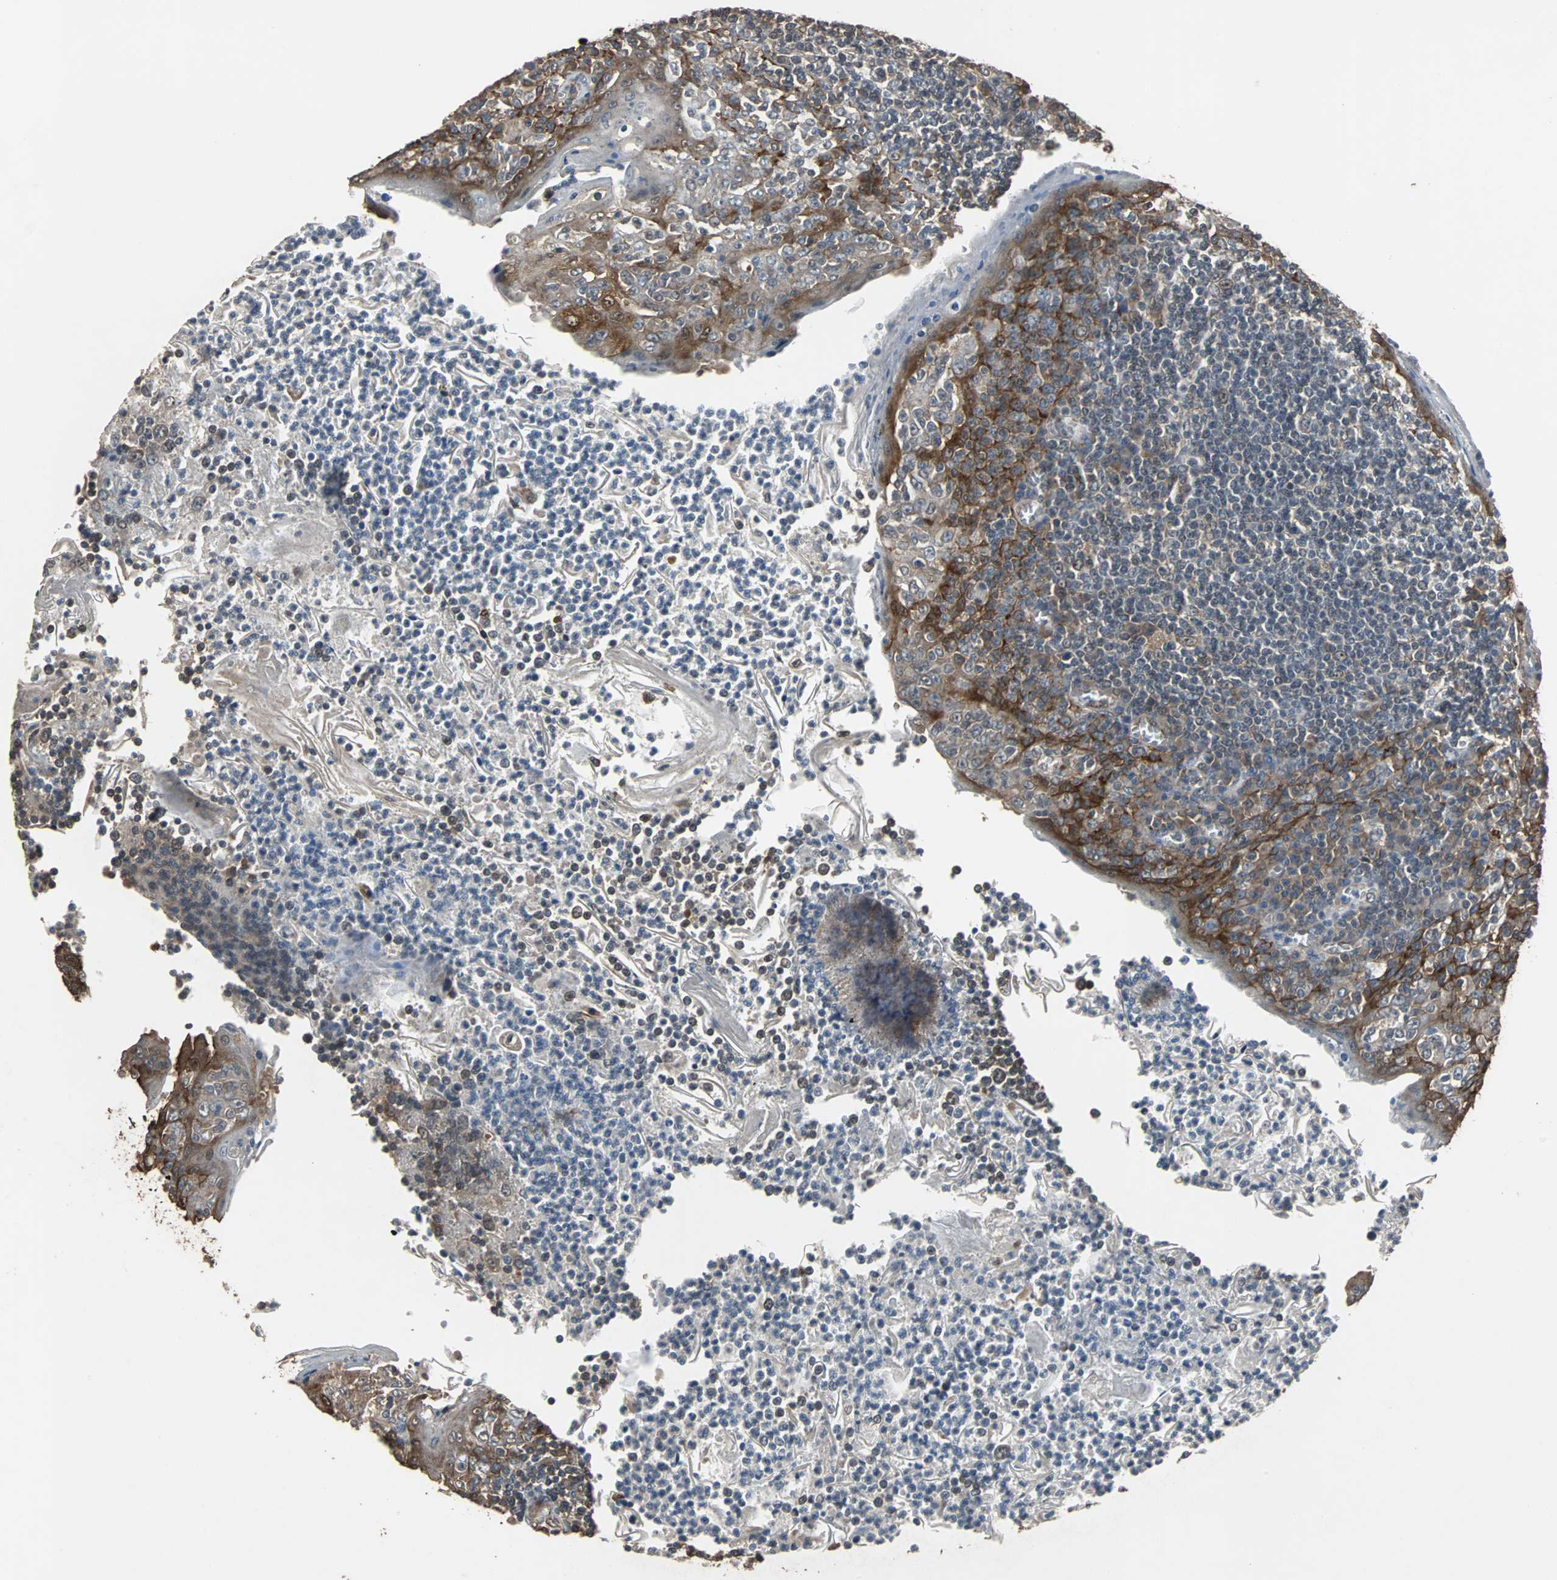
{"staining": {"intensity": "weak", "quantity": "<25%", "location": "cytoplasmic/membranous"}, "tissue": "tonsil", "cell_type": "Germinal center cells", "image_type": "normal", "snomed": [{"axis": "morphology", "description": "Normal tissue, NOS"}, {"axis": "topography", "description": "Tonsil"}], "caption": "The photomicrograph reveals no staining of germinal center cells in unremarkable tonsil. (DAB (3,3'-diaminobenzidine) immunohistochemistry (IHC) with hematoxylin counter stain).", "gene": "NDRG1", "patient": {"sex": "male", "age": 31}}